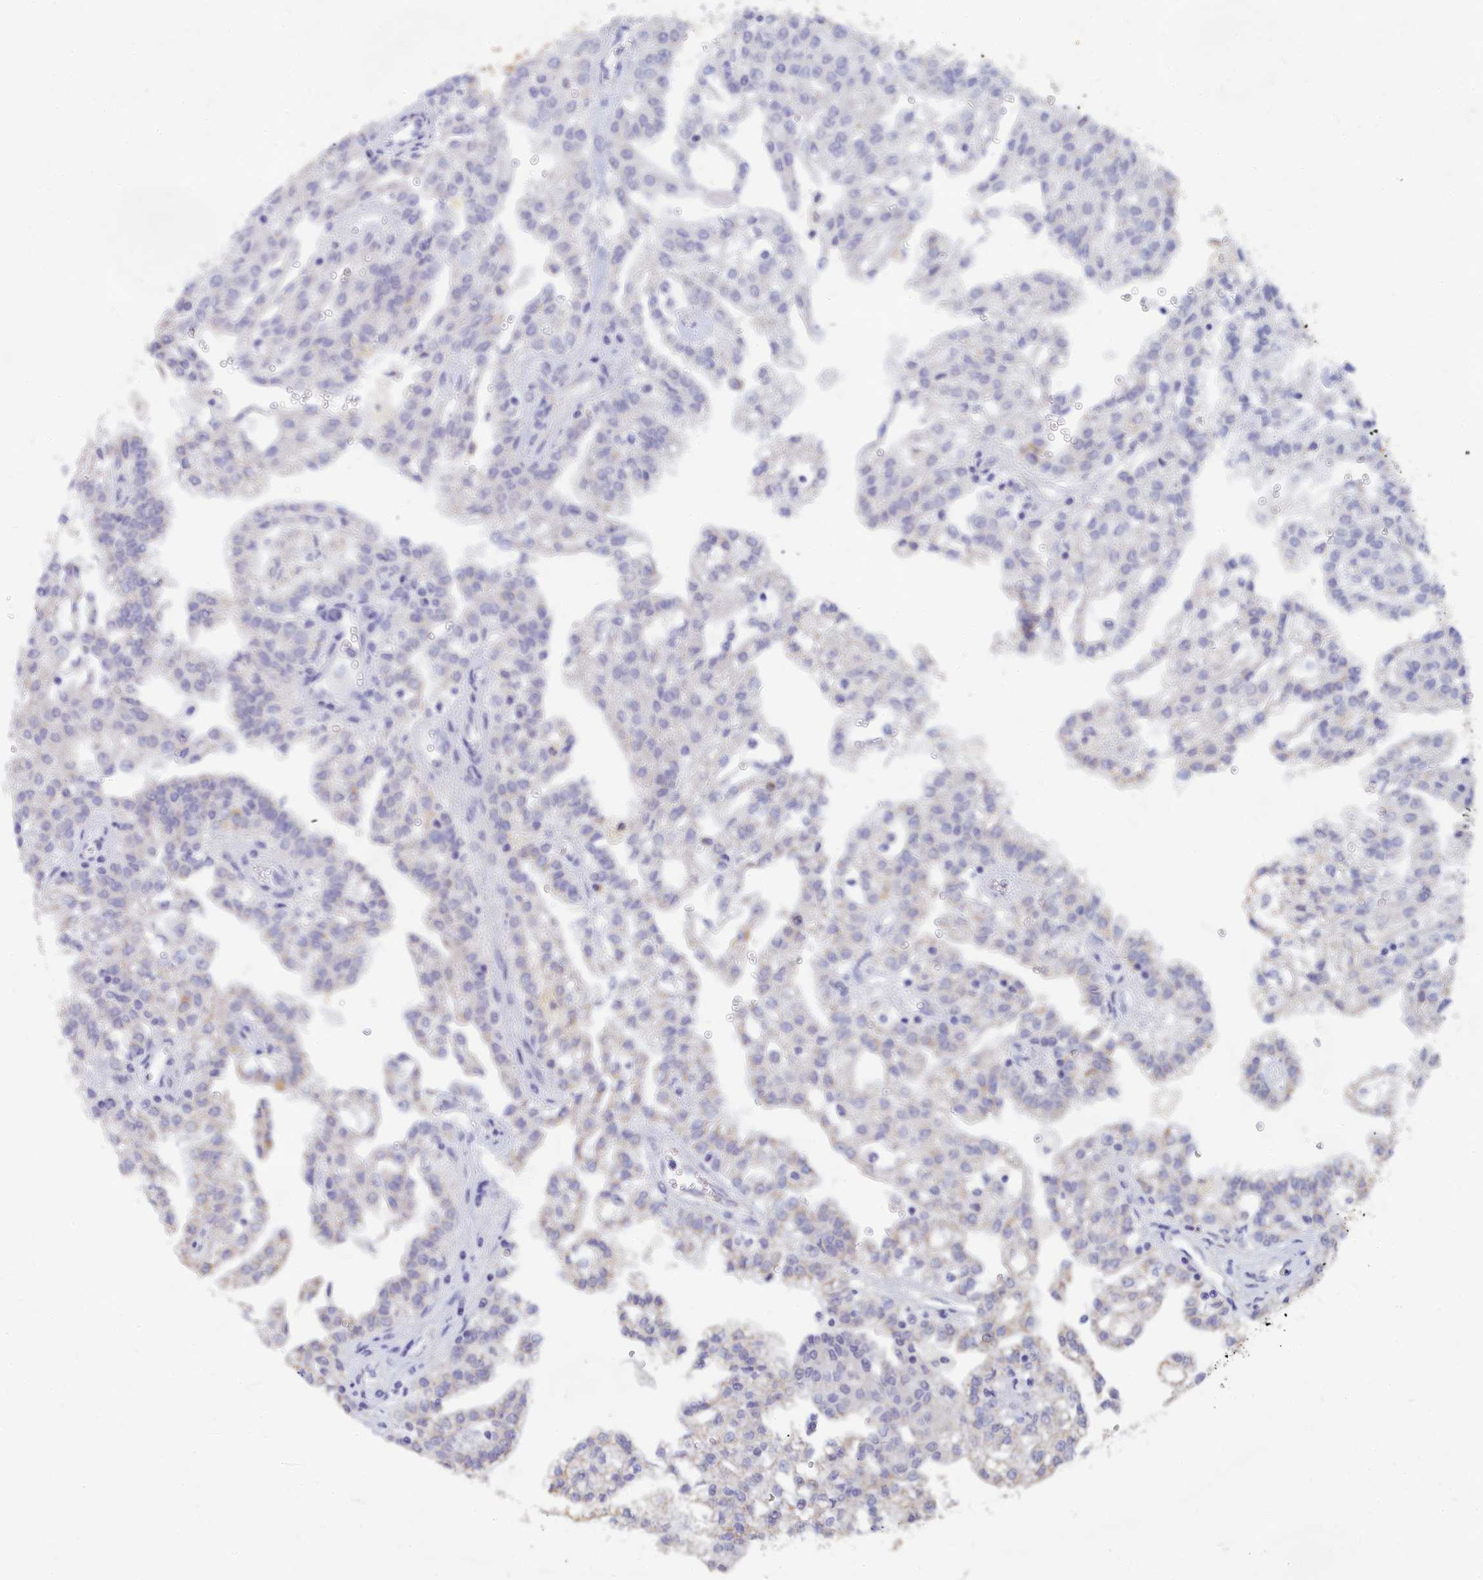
{"staining": {"intensity": "weak", "quantity": "<25%", "location": "cytoplasmic/membranous"}, "tissue": "renal cancer", "cell_type": "Tumor cells", "image_type": "cancer", "snomed": [{"axis": "morphology", "description": "Adenocarcinoma, NOS"}, {"axis": "topography", "description": "Kidney"}], "caption": "High power microscopy histopathology image of an immunohistochemistry histopathology image of renal cancer (adenocarcinoma), revealing no significant expression in tumor cells.", "gene": "LRIF1", "patient": {"sex": "male", "age": 63}}